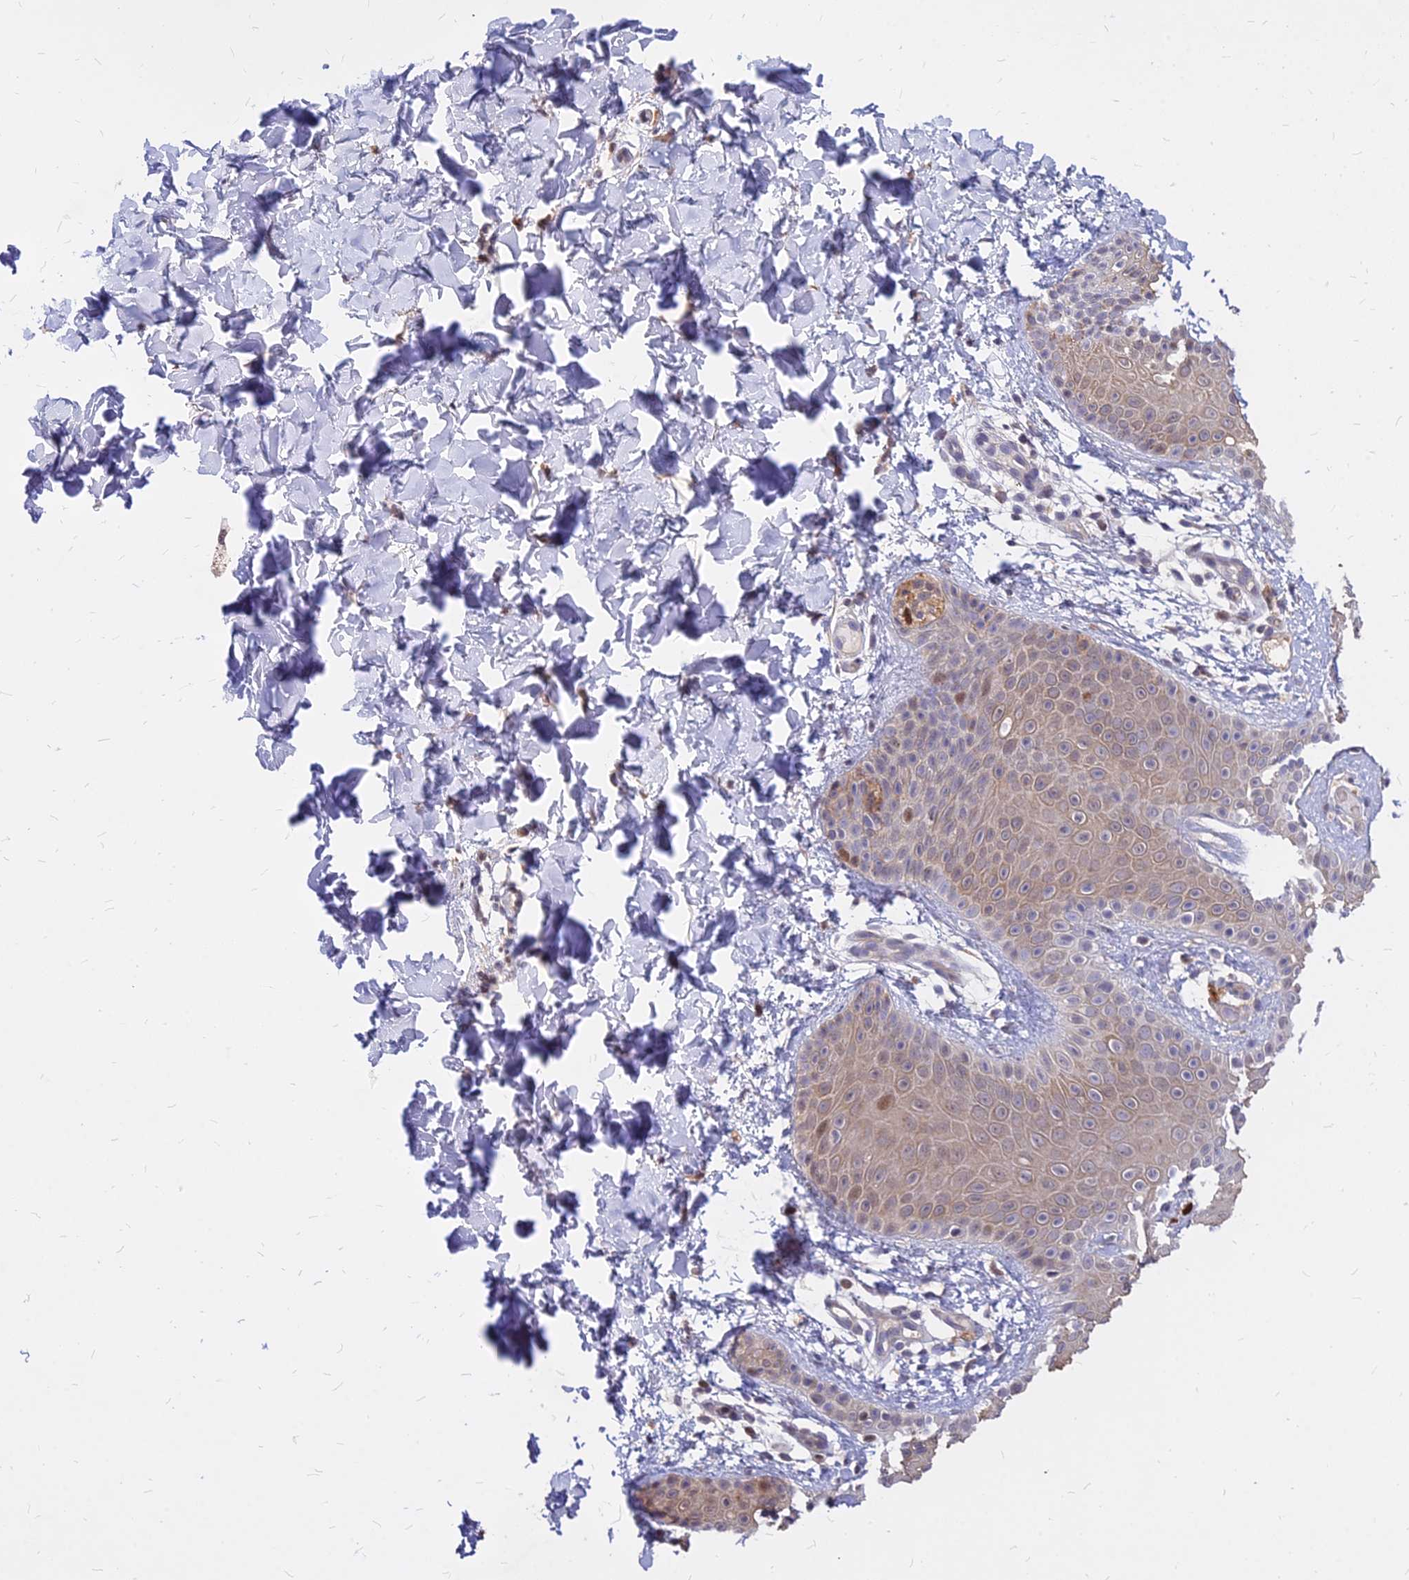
{"staining": {"intensity": "weak", "quantity": ">75%", "location": "cytoplasmic/membranous,nuclear"}, "tissue": "skin", "cell_type": "Fibroblasts", "image_type": "normal", "snomed": [{"axis": "morphology", "description": "Normal tissue, NOS"}, {"axis": "topography", "description": "Skin"}], "caption": "Skin stained with IHC displays weak cytoplasmic/membranous,nuclear expression in approximately >75% of fibroblasts.", "gene": "C11orf68", "patient": {"sex": "male", "age": 36}}